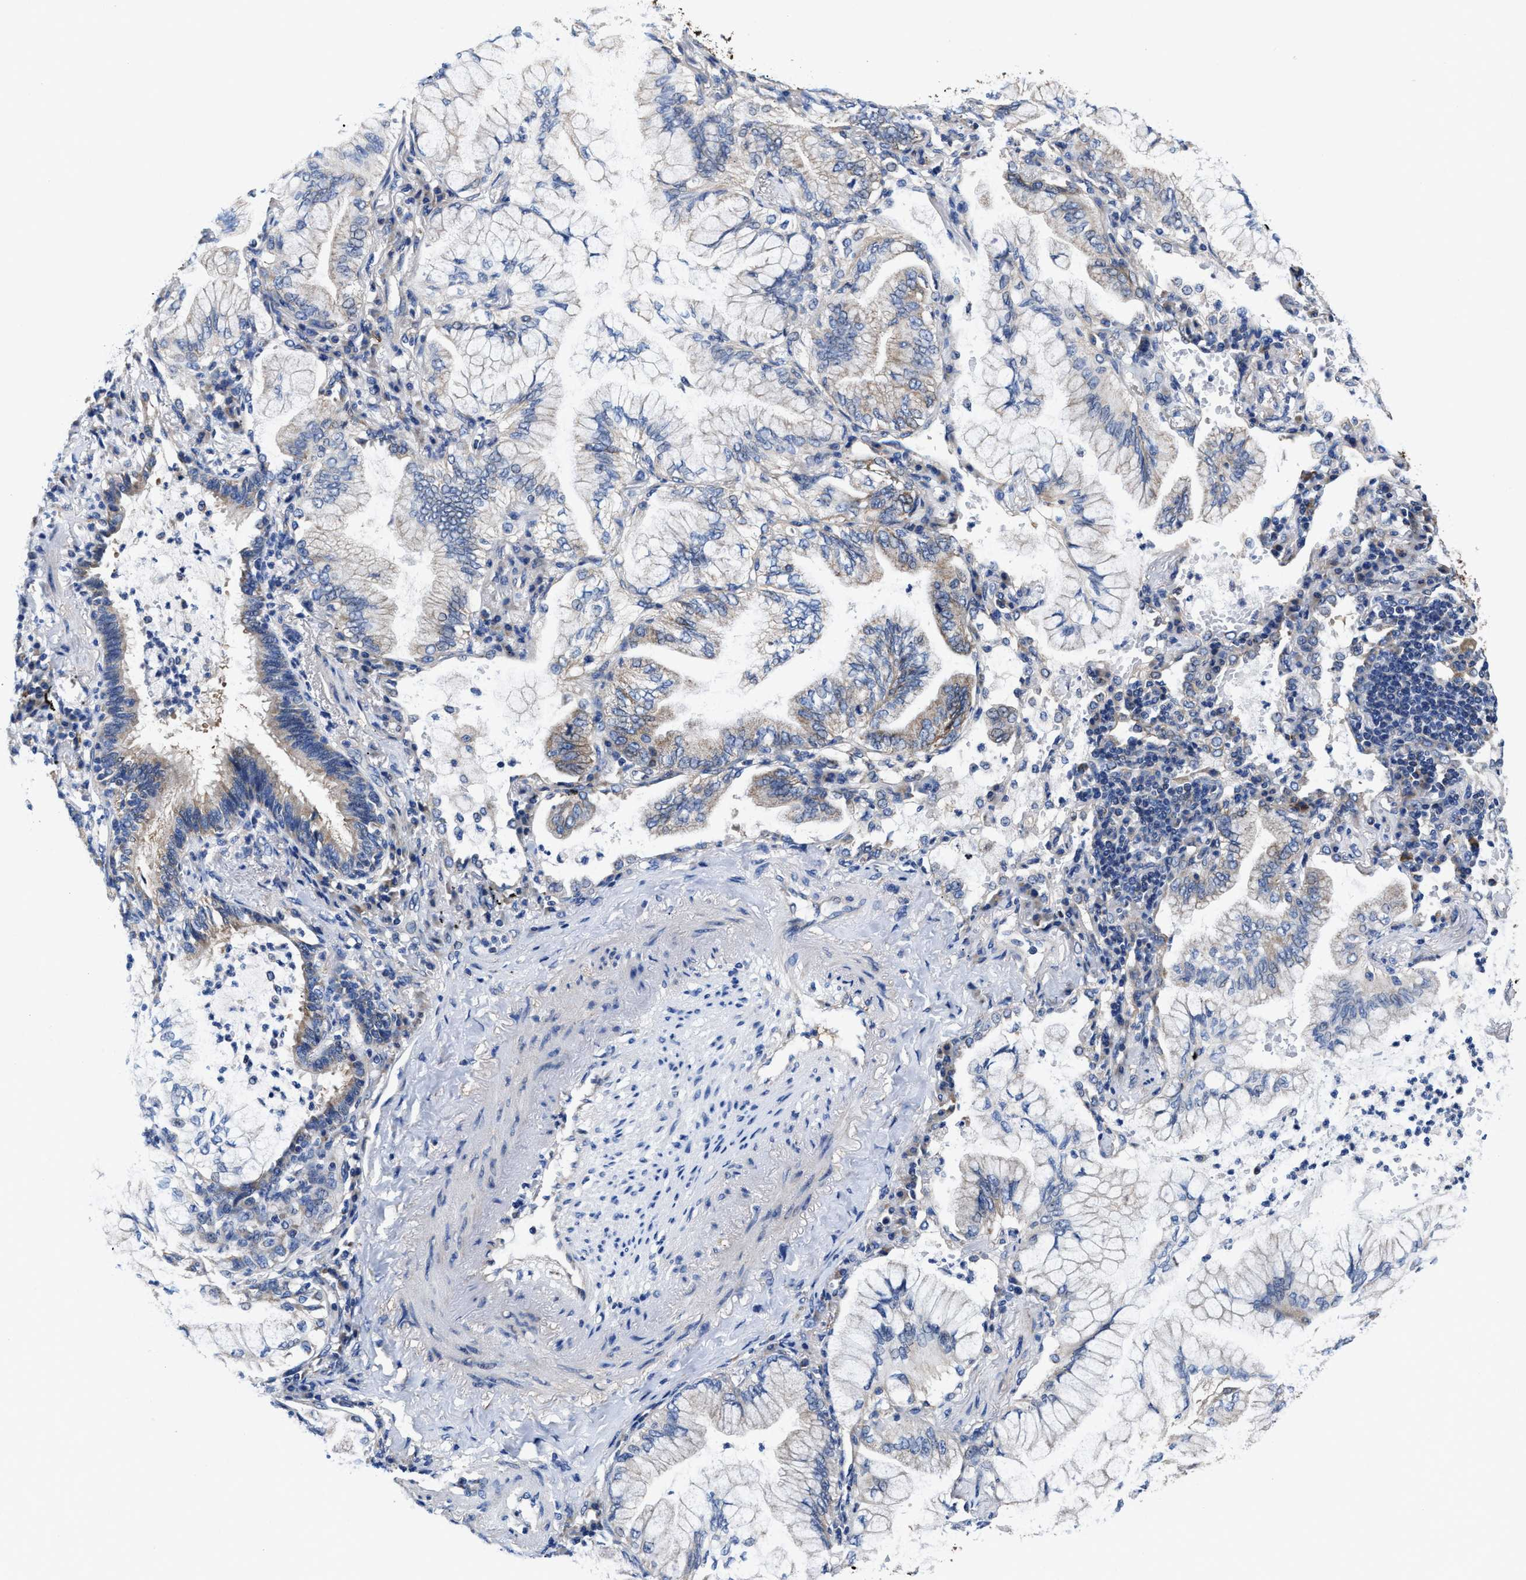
{"staining": {"intensity": "weak", "quantity": "<25%", "location": "cytoplasmic/membranous"}, "tissue": "lung cancer", "cell_type": "Tumor cells", "image_type": "cancer", "snomed": [{"axis": "morphology", "description": "Adenocarcinoma, NOS"}, {"axis": "topography", "description": "Lung"}], "caption": "The micrograph exhibits no staining of tumor cells in adenocarcinoma (lung).", "gene": "TMEM30A", "patient": {"sex": "female", "age": 70}}